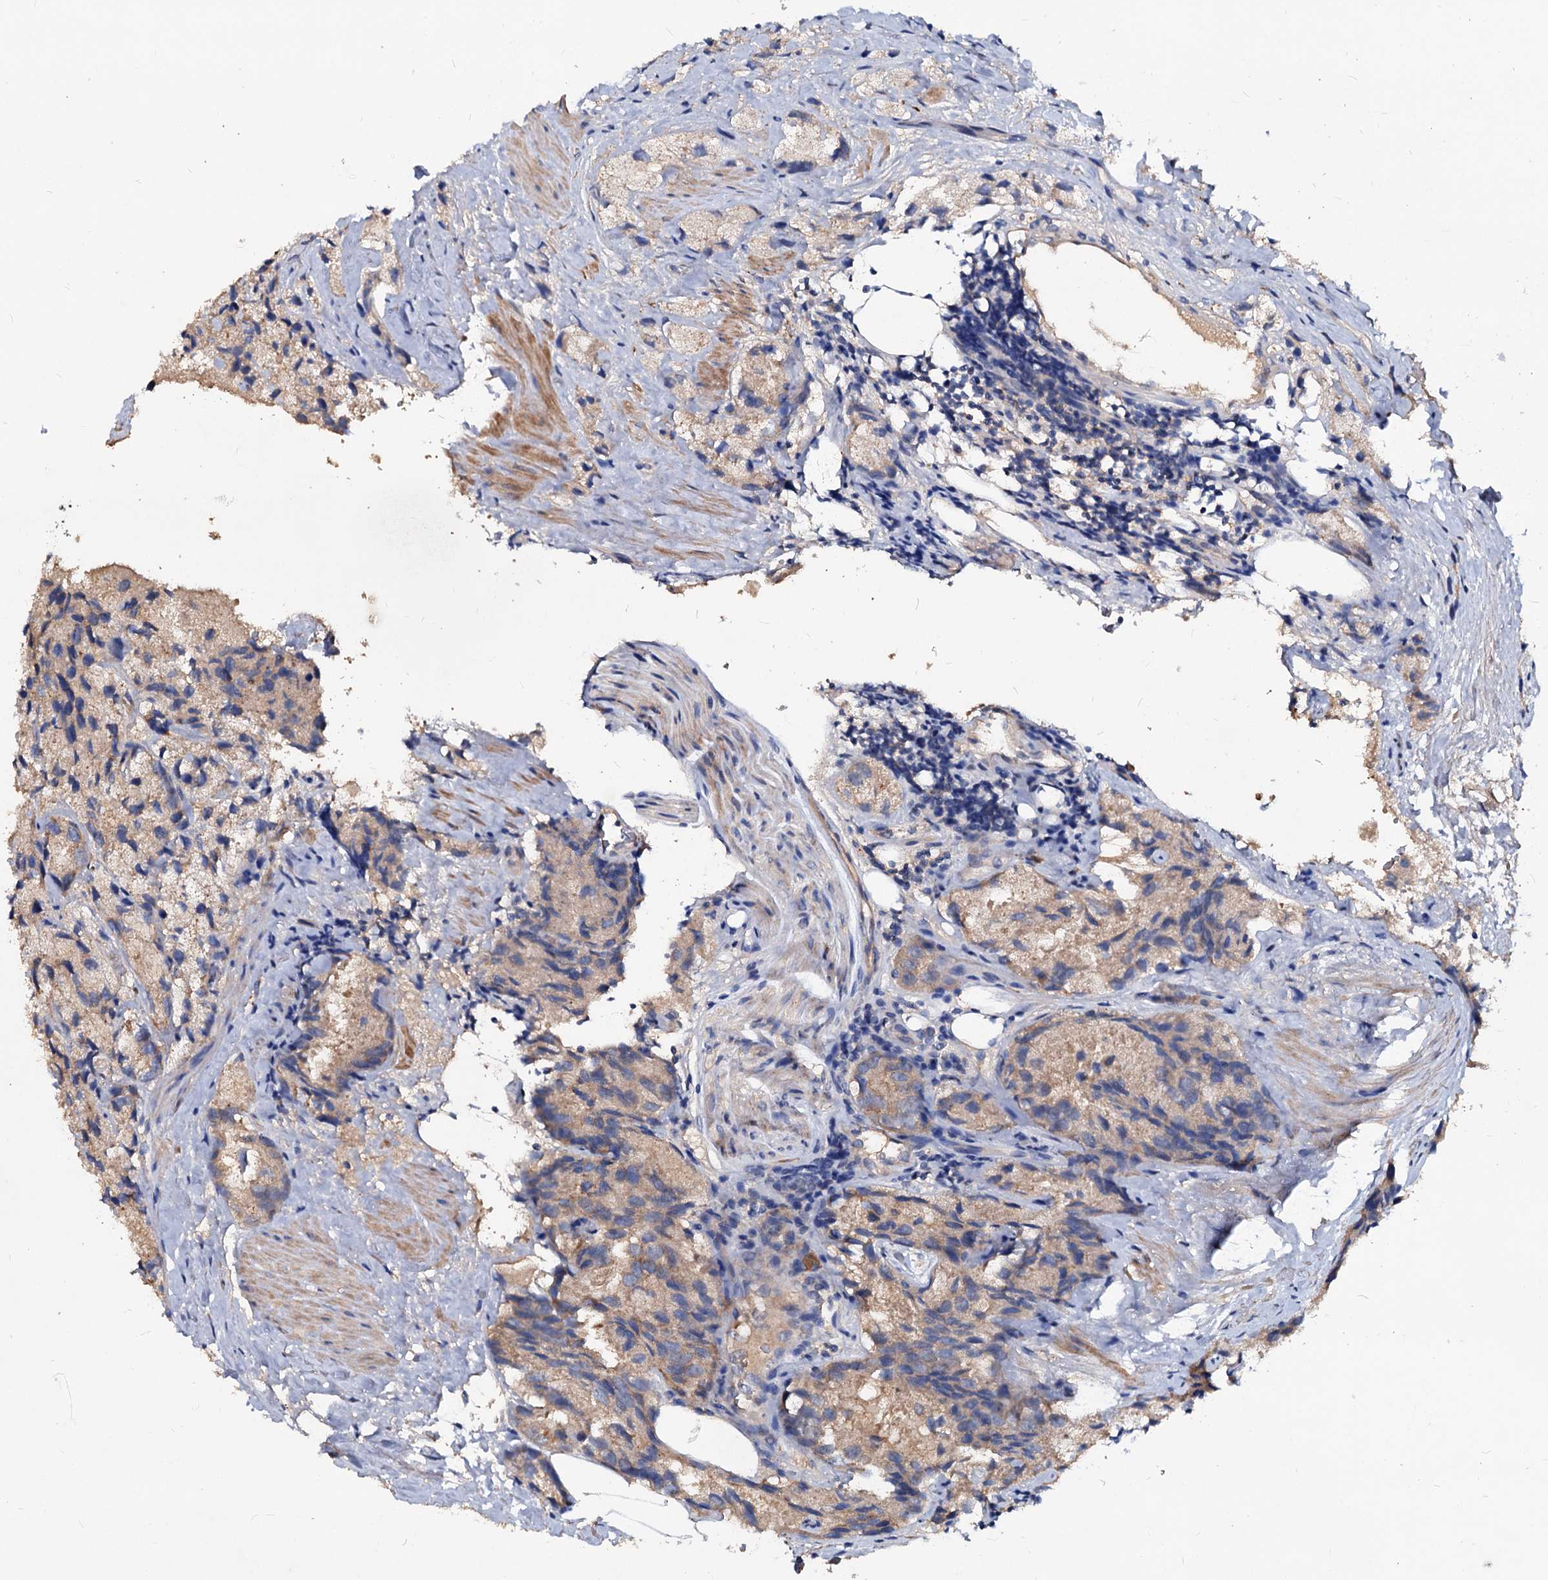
{"staining": {"intensity": "moderate", "quantity": ">75%", "location": "cytoplasmic/membranous"}, "tissue": "prostate cancer", "cell_type": "Tumor cells", "image_type": "cancer", "snomed": [{"axis": "morphology", "description": "Adenocarcinoma, High grade"}, {"axis": "topography", "description": "Prostate"}], "caption": "IHC image of neoplastic tissue: human prostate cancer (adenocarcinoma (high-grade)) stained using IHC exhibits medium levels of moderate protein expression localized specifically in the cytoplasmic/membranous of tumor cells, appearing as a cytoplasmic/membranous brown color.", "gene": "ACY3", "patient": {"sex": "male", "age": 66}}